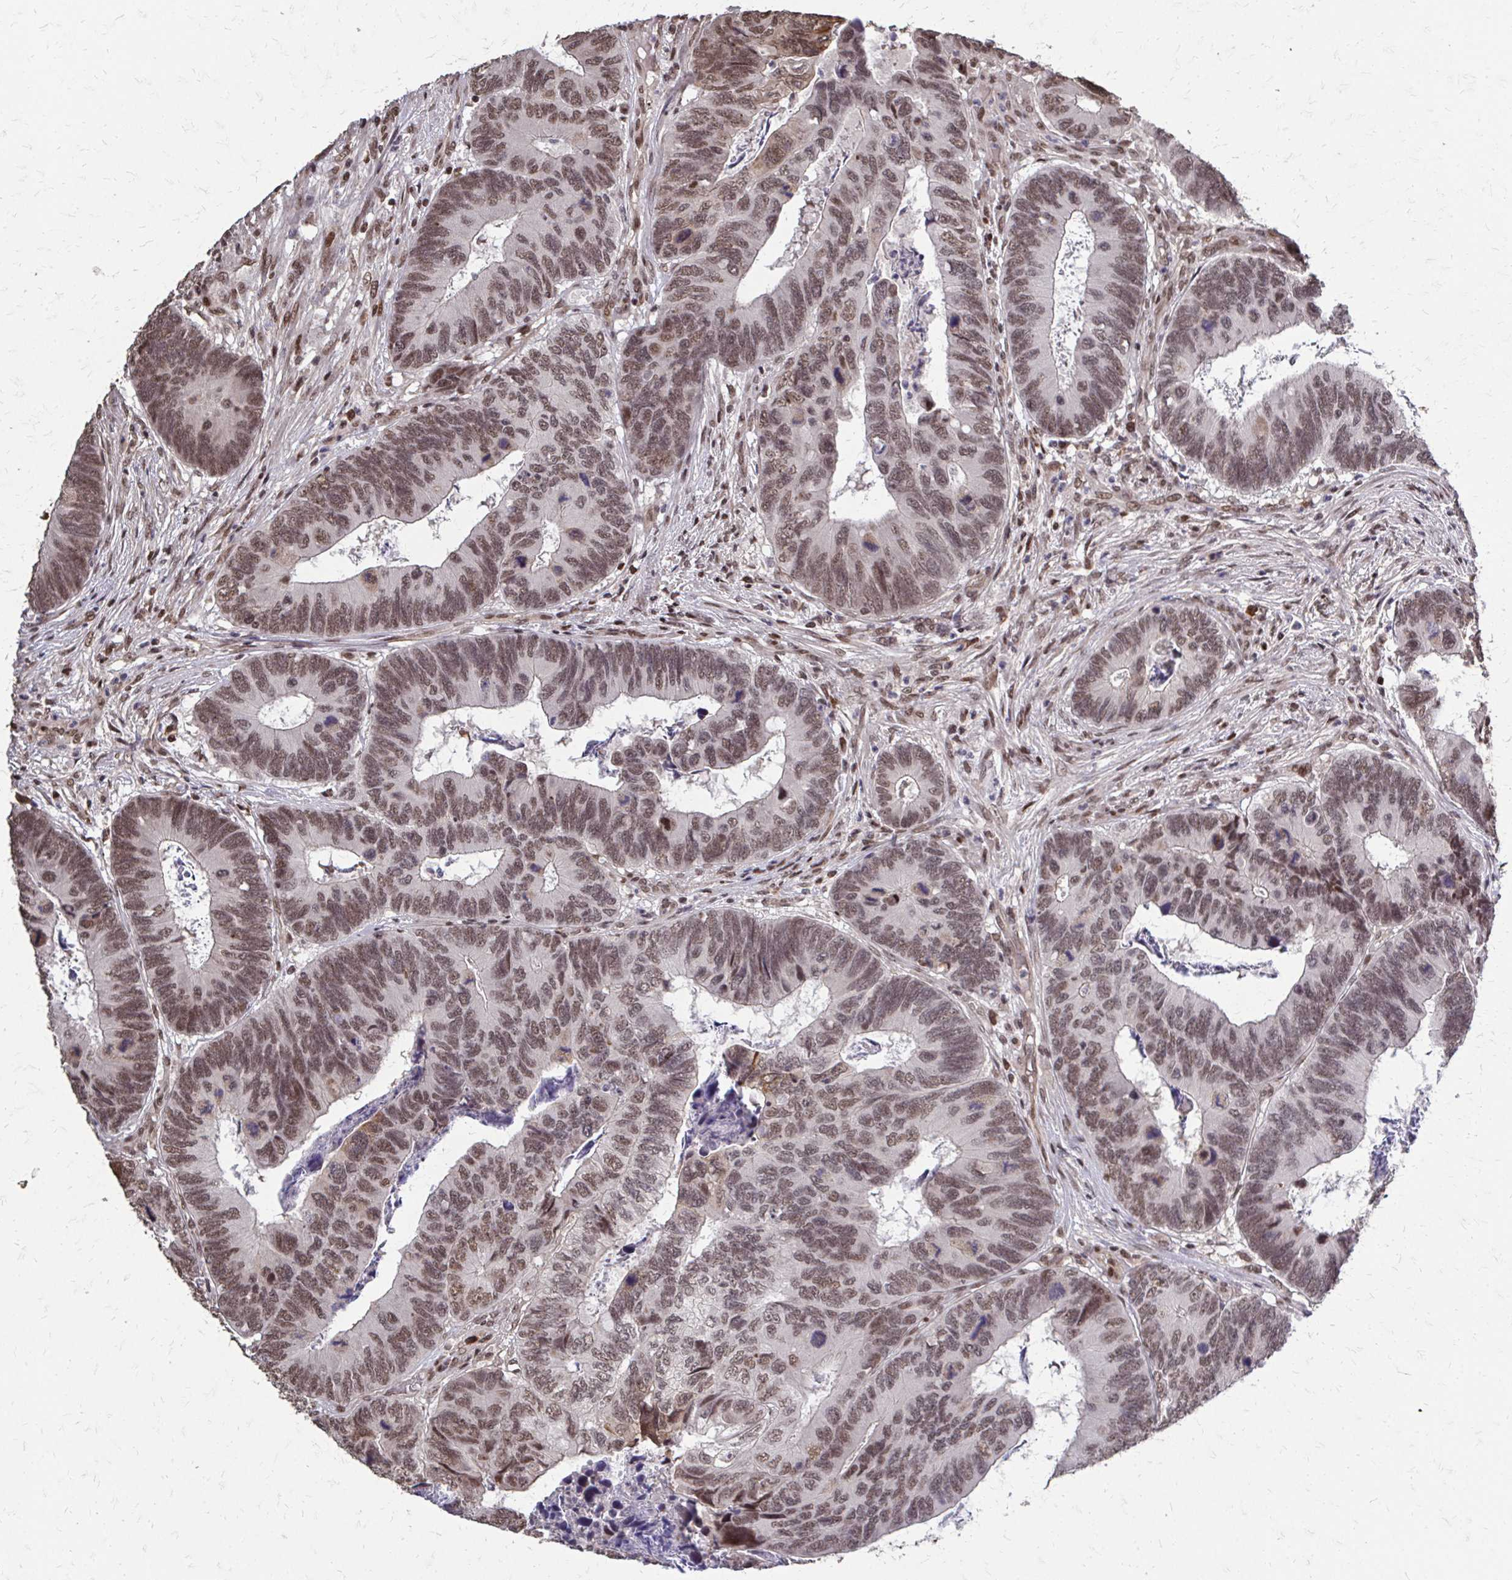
{"staining": {"intensity": "moderate", "quantity": ">75%", "location": "nuclear"}, "tissue": "colorectal cancer", "cell_type": "Tumor cells", "image_type": "cancer", "snomed": [{"axis": "morphology", "description": "Adenocarcinoma, NOS"}, {"axis": "topography", "description": "Colon"}], "caption": "A photomicrograph of human colorectal cancer stained for a protein demonstrates moderate nuclear brown staining in tumor cells.", "gene": "SS18", "patient": {"sex": "female", "age": 67}}